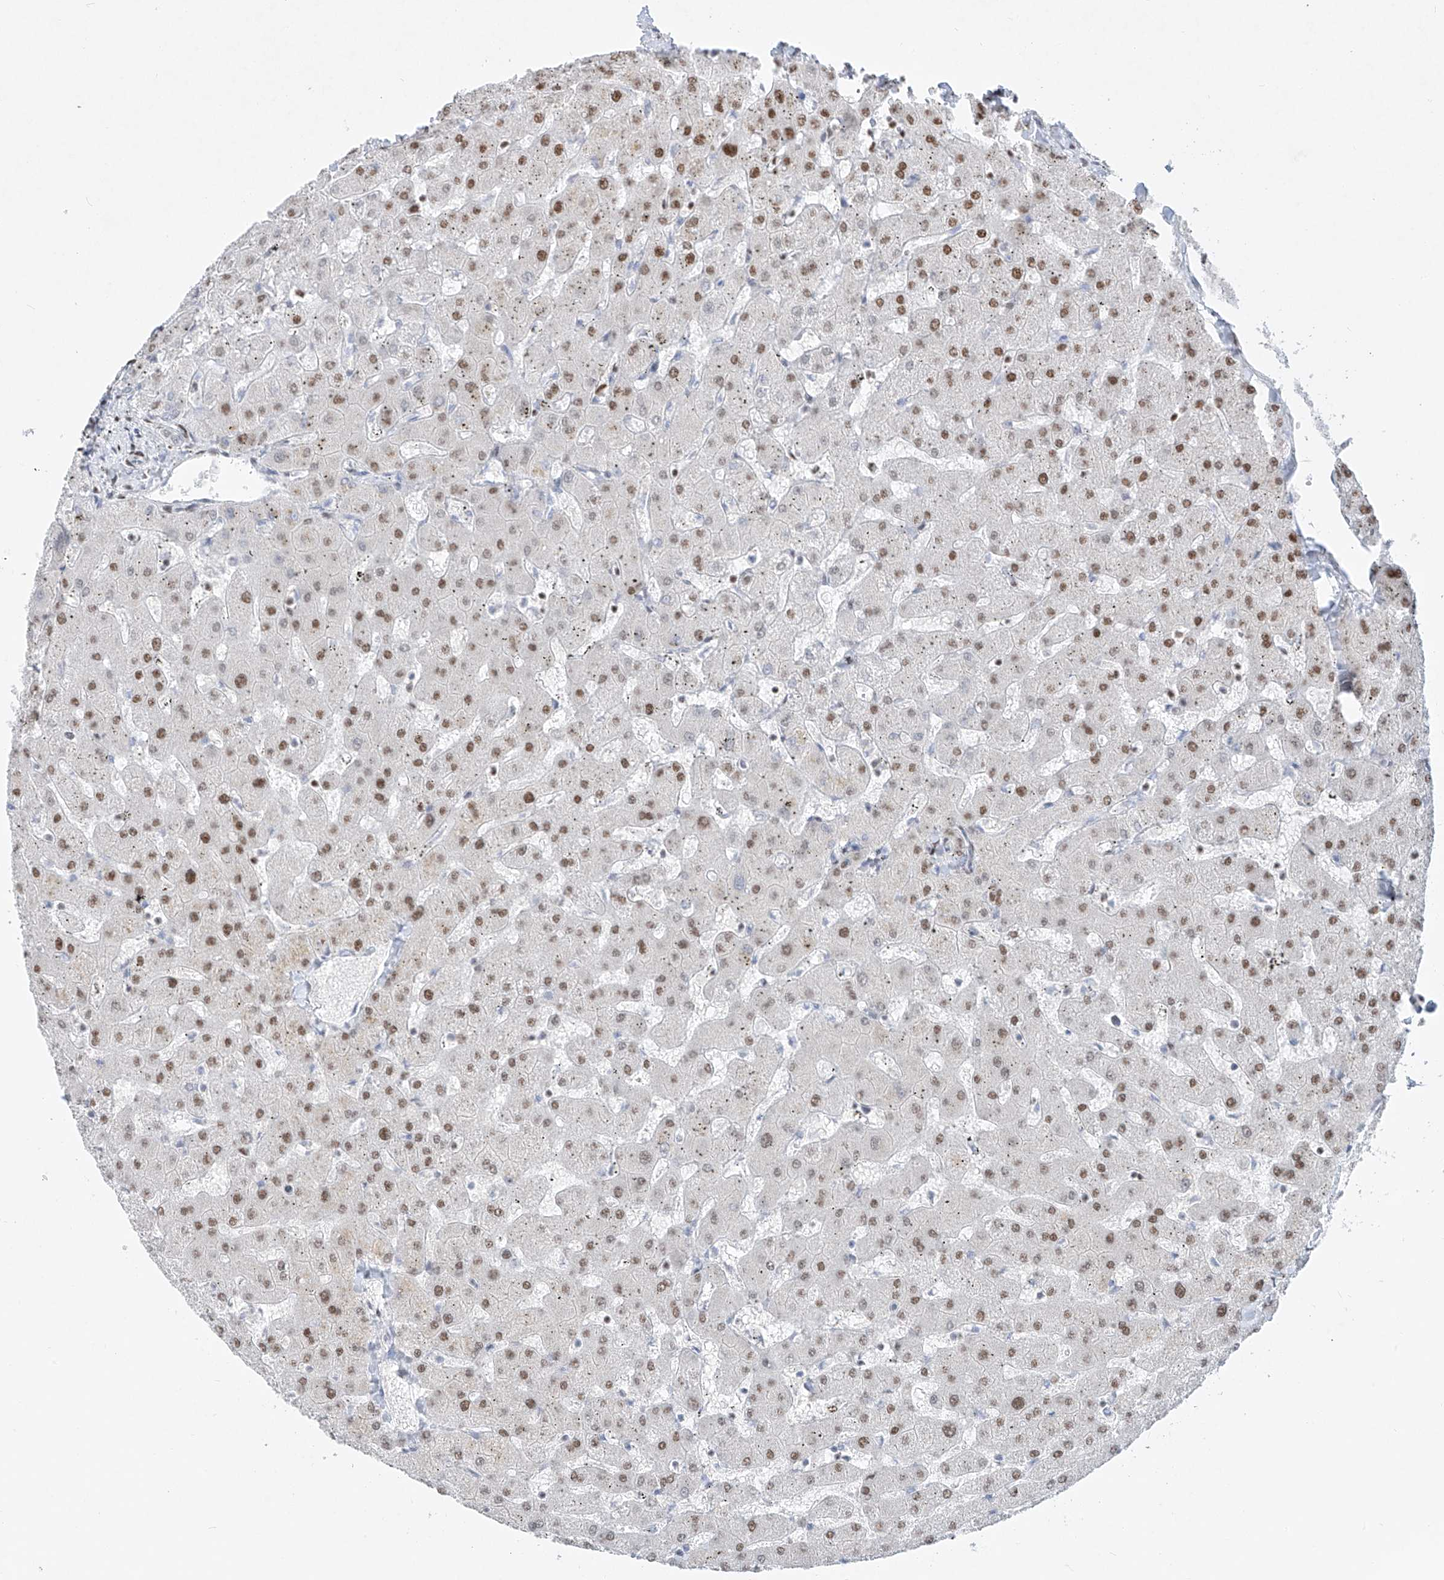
{"staining": {"intensity": "moderate", "quantity": "<25%", "location": "nuclear"}, "tissue": "liver", "cell_type": "Cholangiocytes", "image_type": "normal", "snomed": [{"axis": "morphology", "description": "Normal tissue, NOS"}, {"axis": "topography", "description": "Liver"}], "caption": "Moderate nuclear staining is present in approximately <25% of cholangiocytes in normal liver.", "gene": "TAF4", "patient": {"sex": "female", "age": 63}}